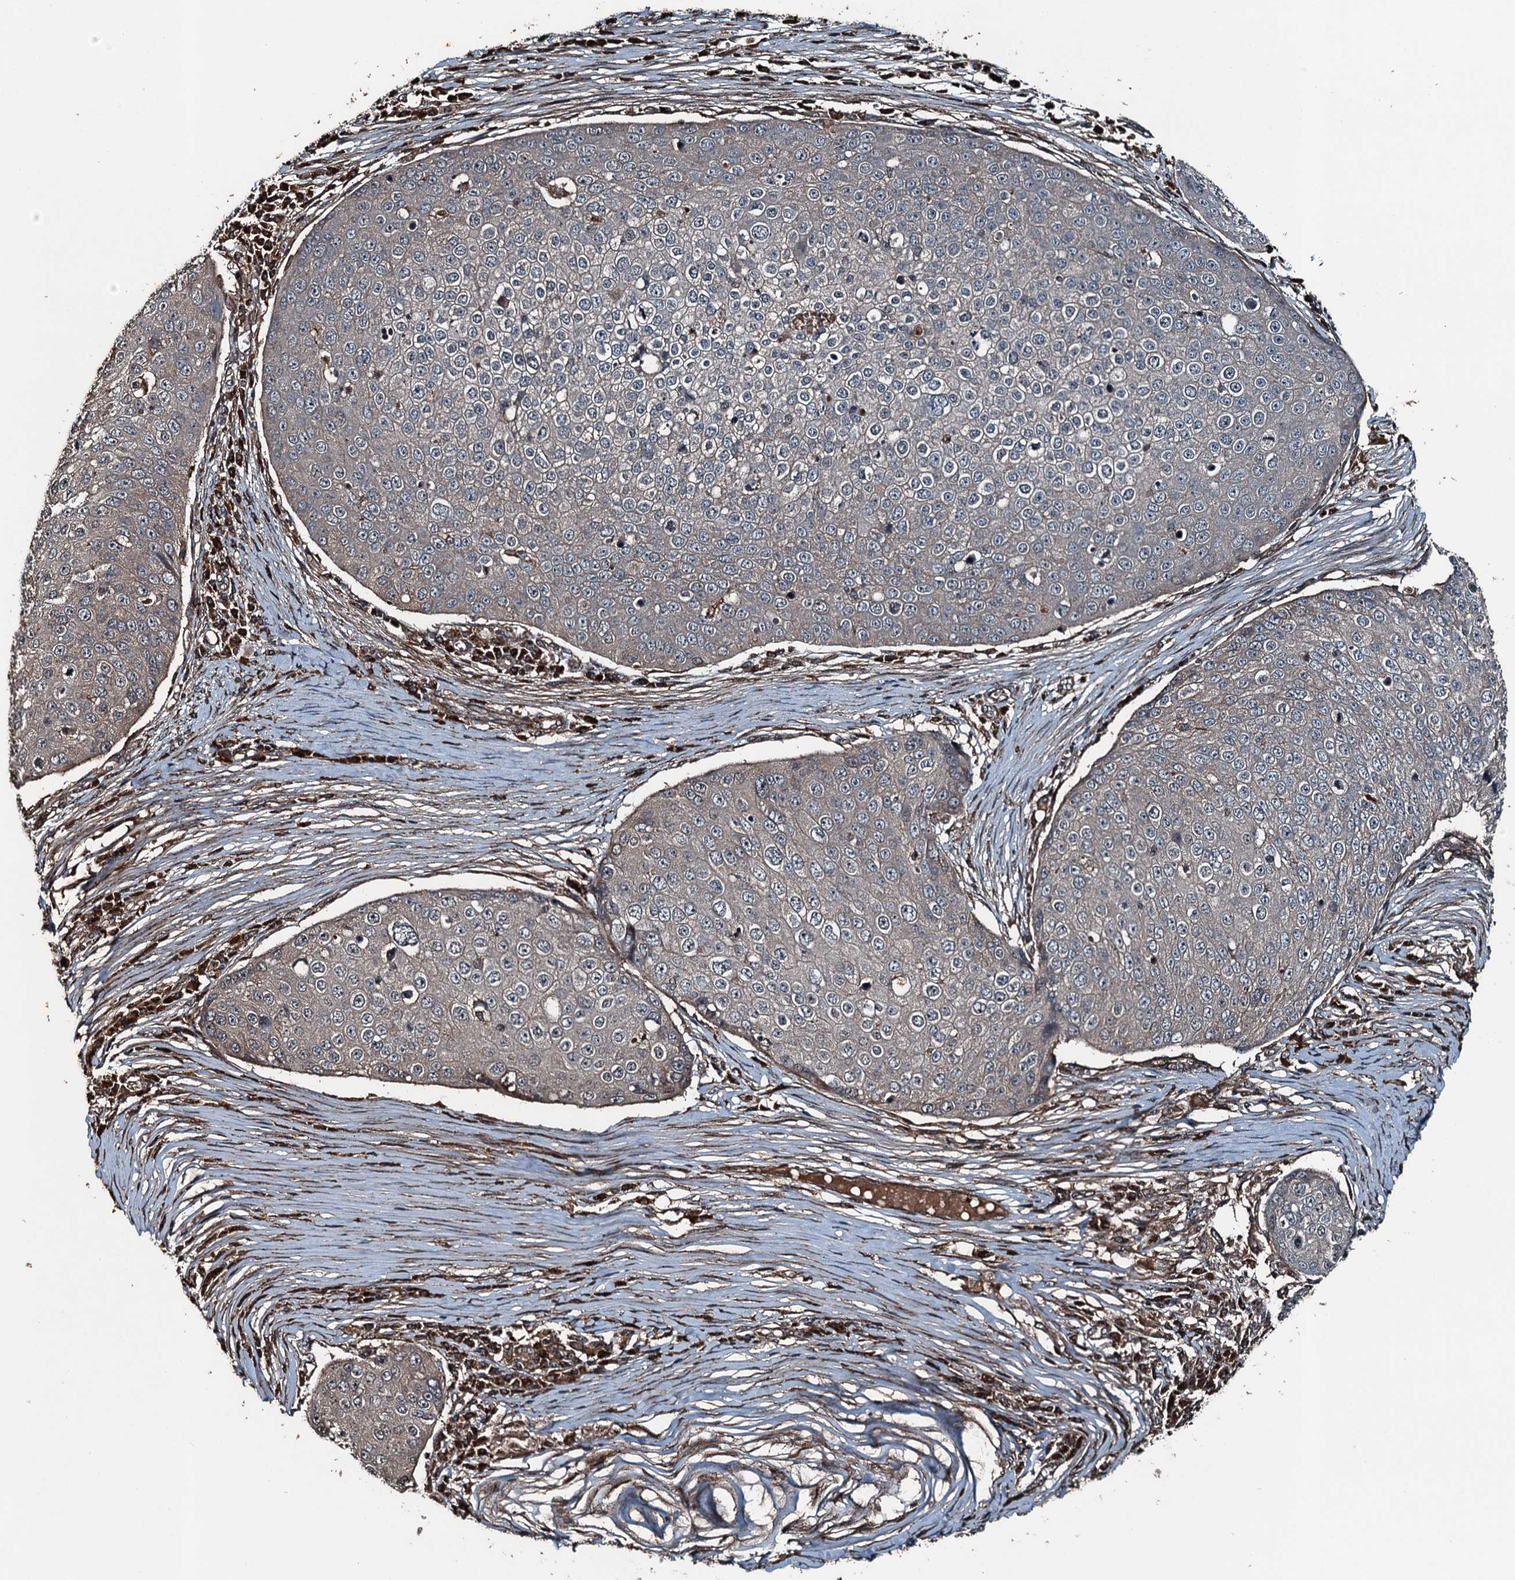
{"staining": {"intensity": "negative", "quantity": "none", "location": "none"}, "tissue": "skin cancer", "cell_type": "Tumor cells", "image_type": "cancer", "snomed": [{"axis": "morphology", "description": "Squamous cell carcinoma, NOS"}, {"axis": "topography", "description": "Skin"}], "caption": "The image displays no significant expression in tumor cells of skin squamous cell carcinoma.", "gene": "TCTN1", "patient": {"sex": "male", "age": 71}}